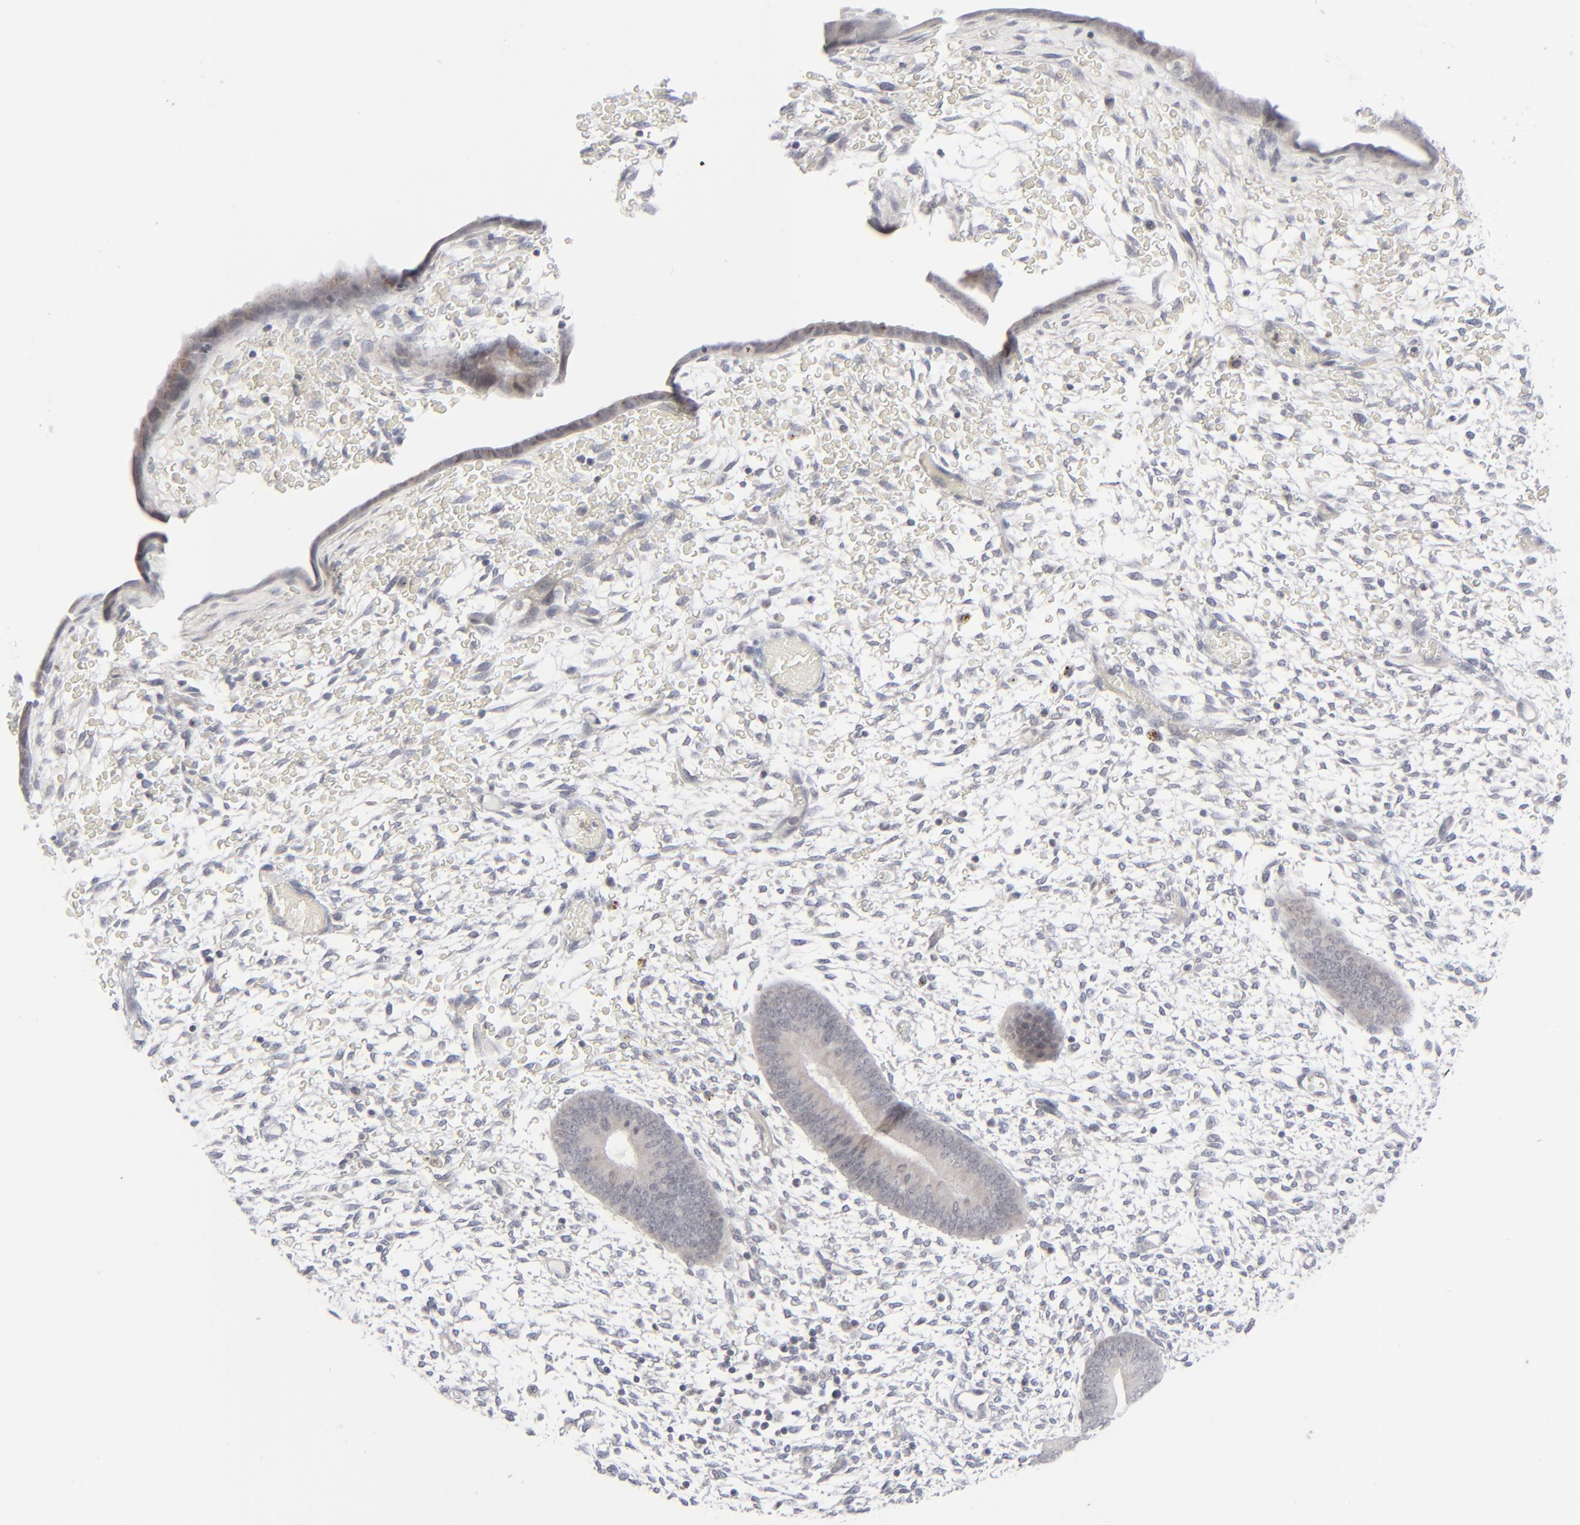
{"staining": {"intensity": "negative", "quantity": "none", "location": "none"}, "tissue": "endometrium", "cell_type": "Cells in endometrial stroma", "image_type": "normal", "snomed": [{"axis": "morphology", "description": "Normal tissue, NOS"}, {"axis": "topography", "description": "Endometrium"}], "caption": "Protein analysis of unremarkable endometrium displays no significant staining in cells in endometrial stroma. (Brightfield microscopy of DAB IHC at high magnification).", "gene": "POF1B", "patient": {"sex": "female", "age": 42}}